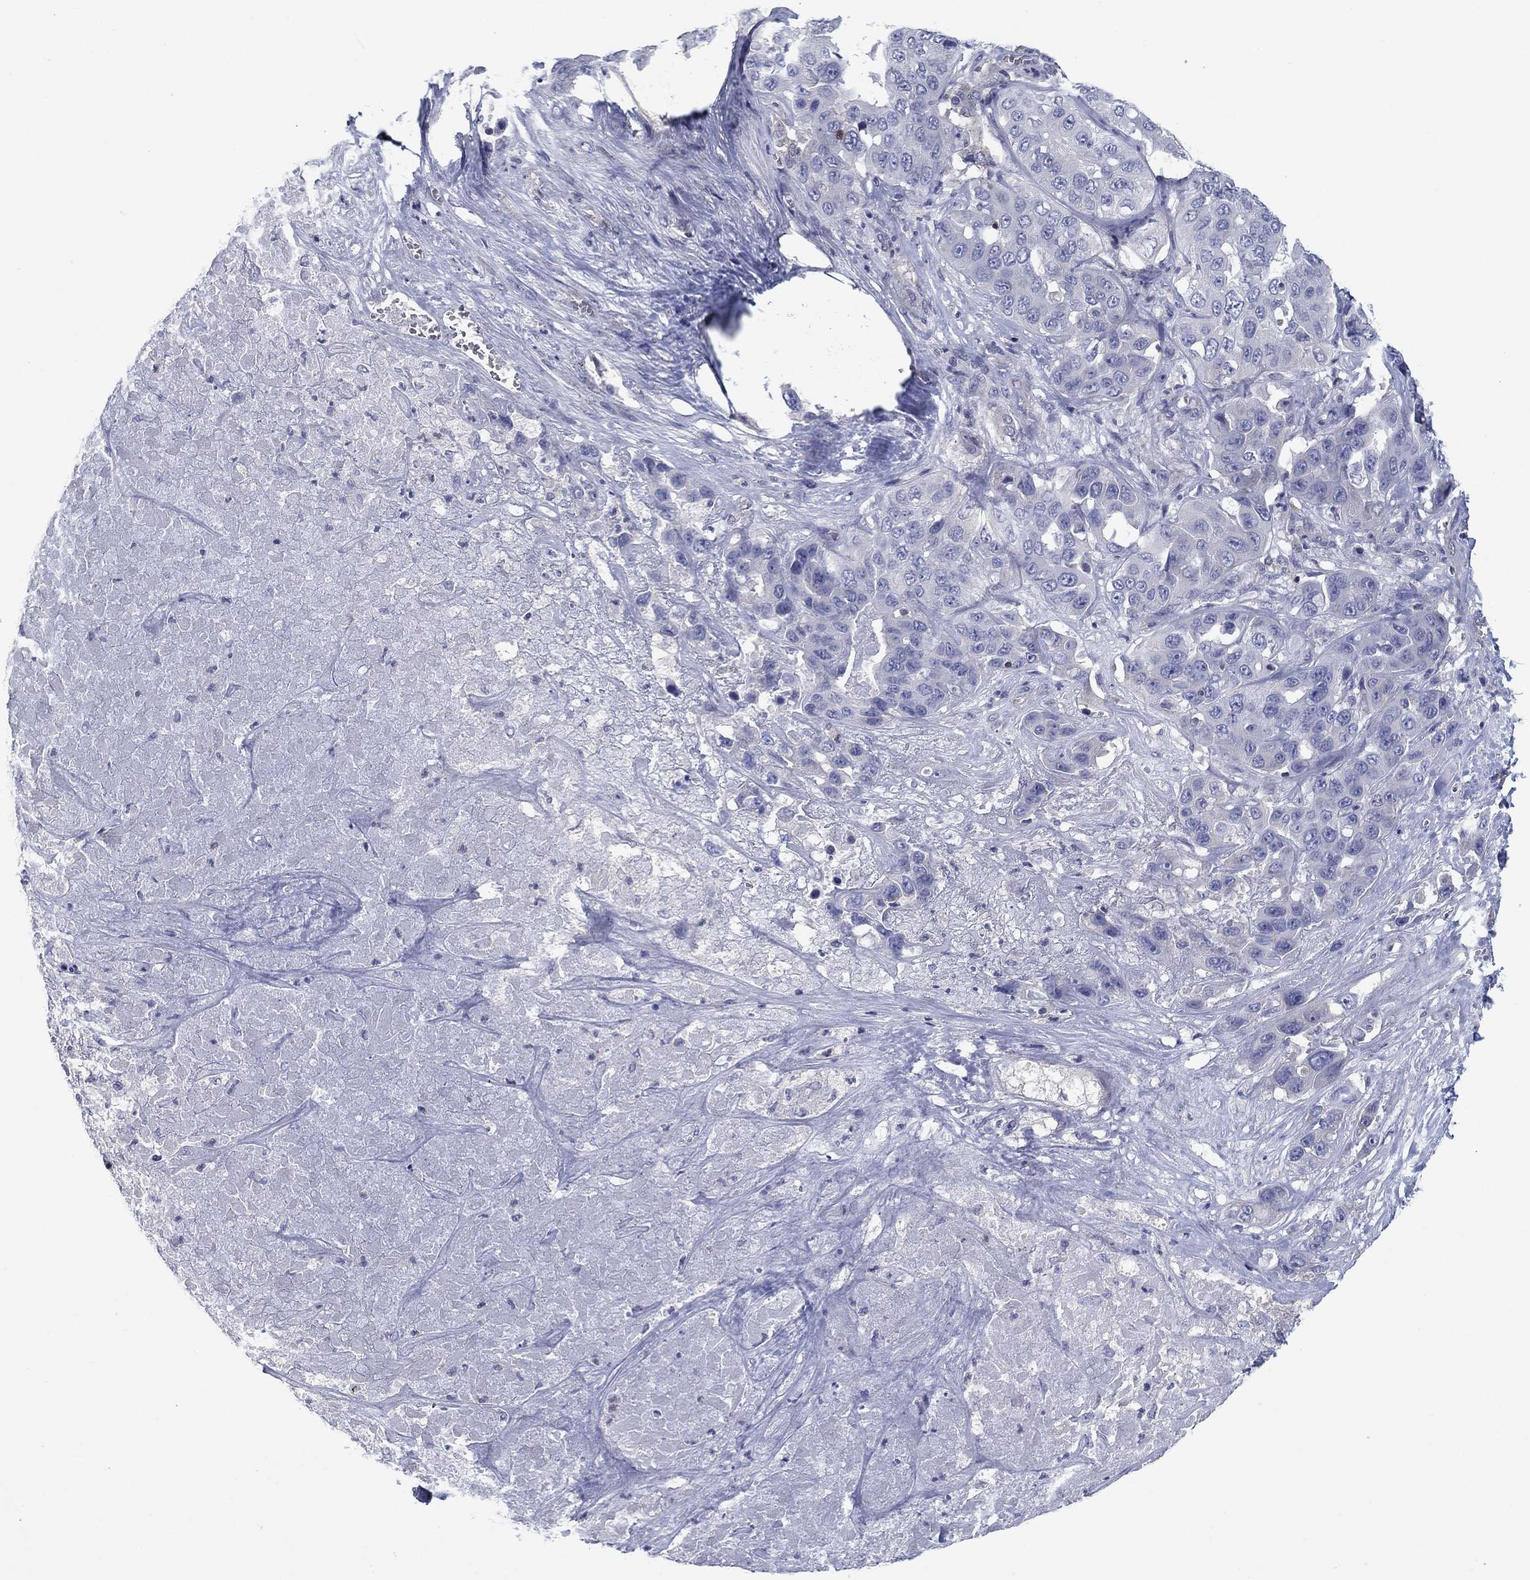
{"staining": {"intensity": "negative", "quantity": "none", "location": "none"}, "tissue": "liver cancer", "cell_type": "Tumor cells", "image_type": "cancer", "snomed": [{"axis": "morphology", "description": "Cholangiocarcinoma"}, {"axis": "topography", "description": "Liver"}], "caption": "Immunohistochemistry (IHC) of human liver cancer demonstrates no staining in tumor cells.", "gene": "PSD4", "patient": {"sex": "female", "age": 52}}